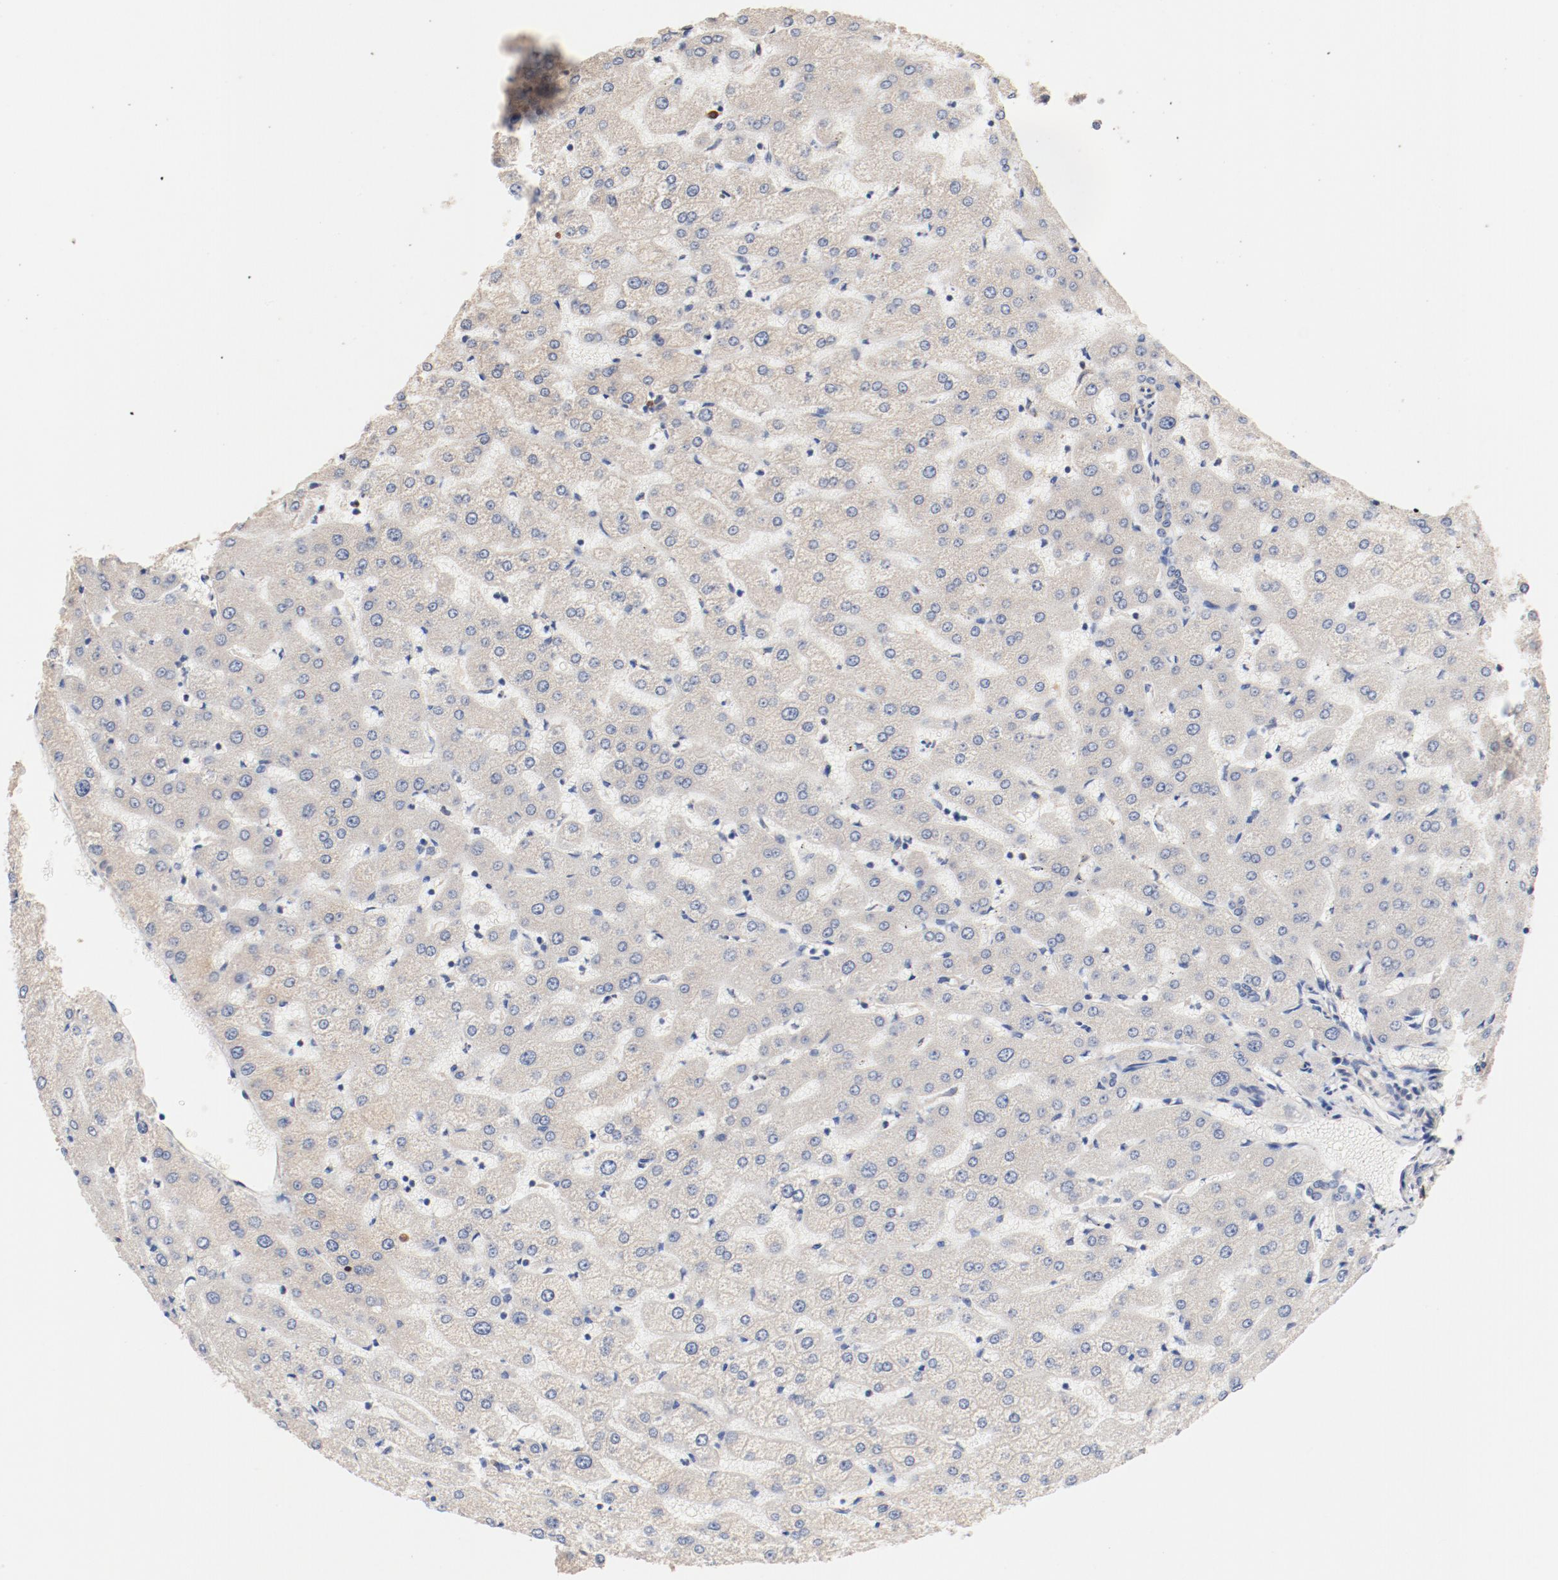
{"staining": {"intensity": "negative", "quantity": "none", "location": "none"}, "tissue": "liver", "cell_type": "Cholangiocytes", "image_type": "normal", "snomed": [{"axis": "morphology", "description": "Normal tissue, NOS"}, {"axis": "morphology", "description": "Fibrosis, NOS"}, {"axis": "topography", "description": "Liver"}], "caption": "This is an immunohistochemistry histopathology image of unremarkable liver. There is no positivity in cholangiocytes.", "gene": "UBE2J1", "patient": {"sex": "female", "age": 29}}